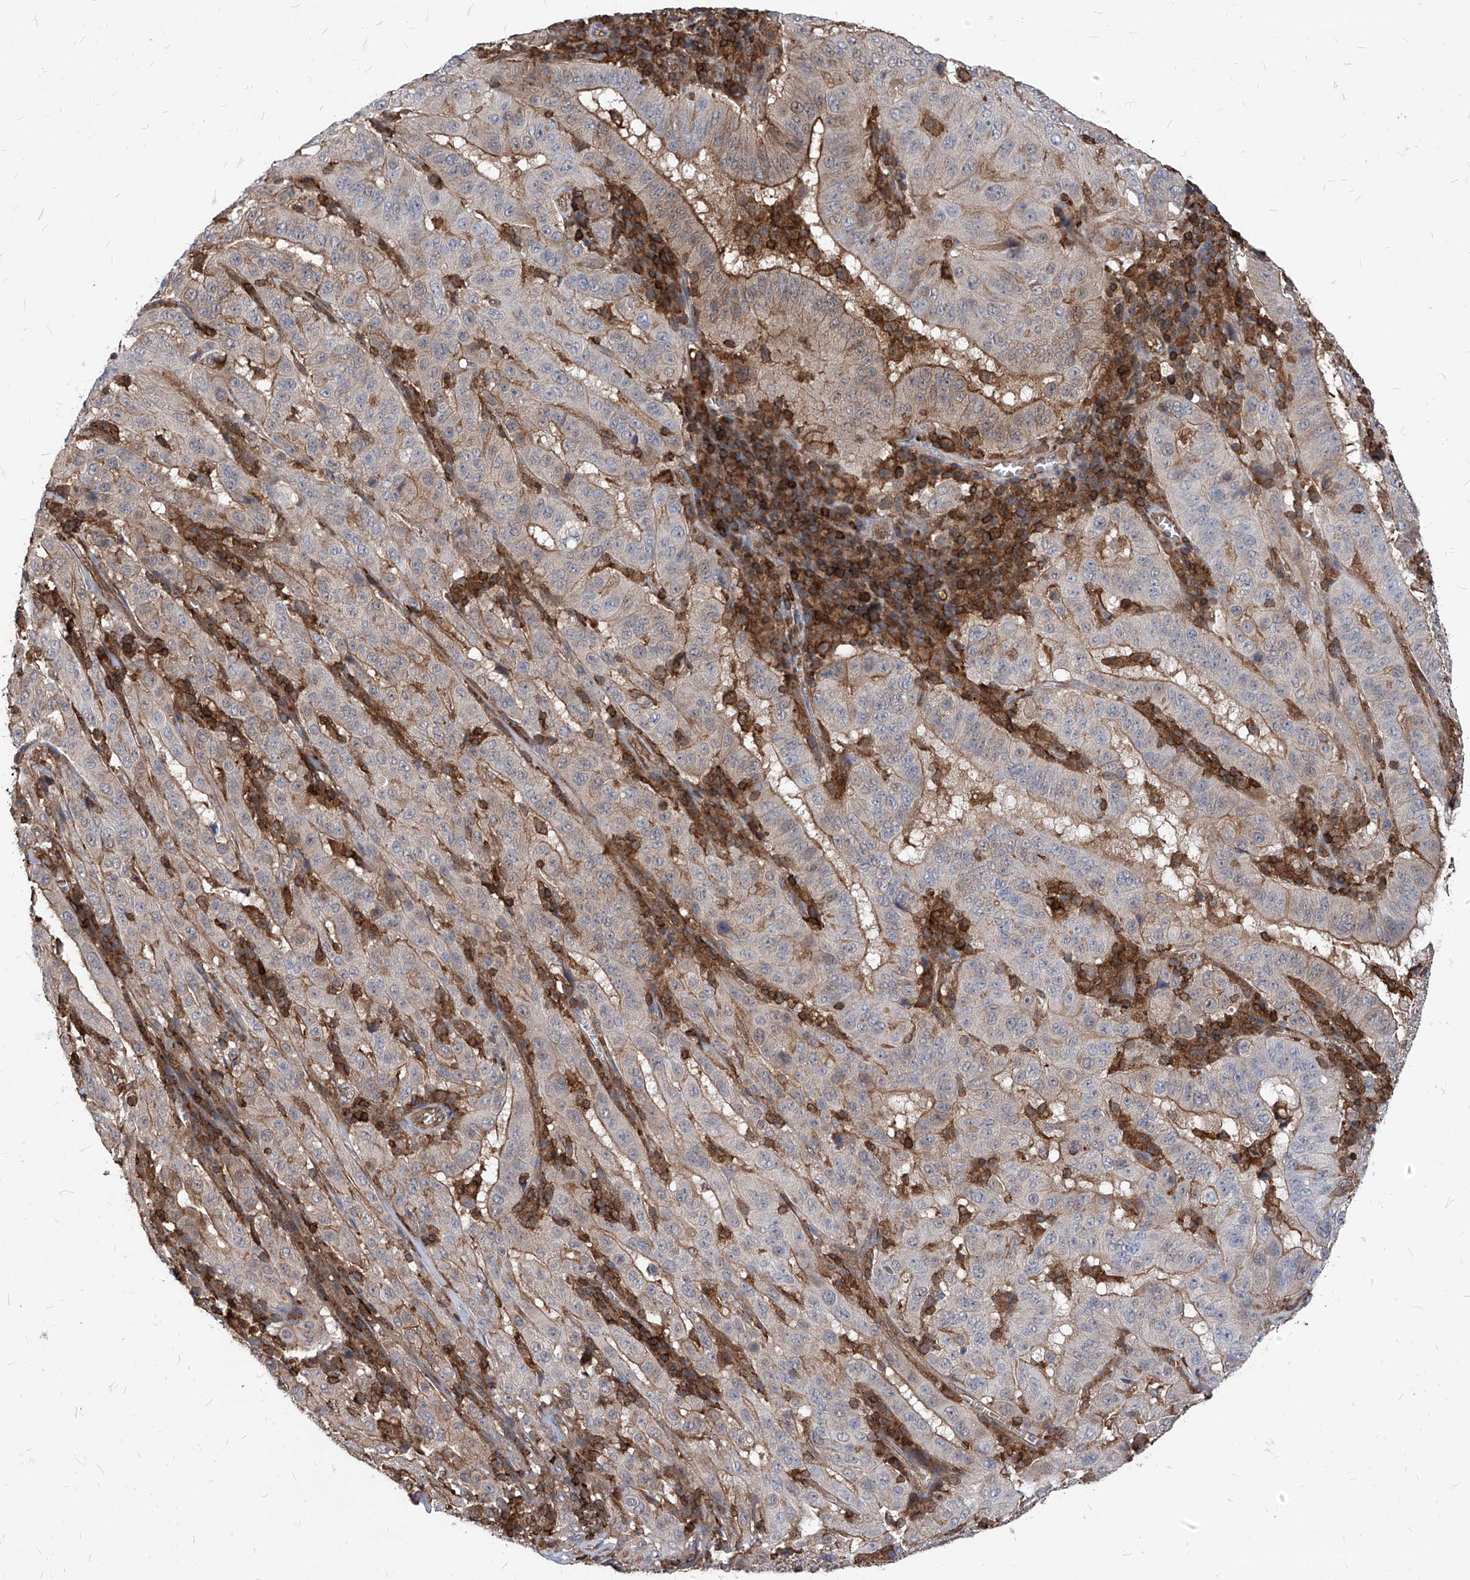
{"staining": {"intensity": "negative", "quantity": "none", "location": "none"}, "tissue": "pancreatic cancer", "cell_type": "Tumor cells", "image_type": "cancer", "snomed": [{"axis": "morphology", "description": "Adenocarcinoma, NOS"}, {"axis": "topography", "description": "Pancreas"}], "caption": "Immunohistochemistry micrograph of neoplastic tissue: pancreatic adenocarcinoma stained with DAB exhibits no significant protein positivity in tumor cells. (DAB (3,3'-diaminobenzidine) immunohistochemistry visualized using brightfield microscopy, high magnification).", "gene": "ABRACL", "patient": {"sex": "male", "age": 63}}